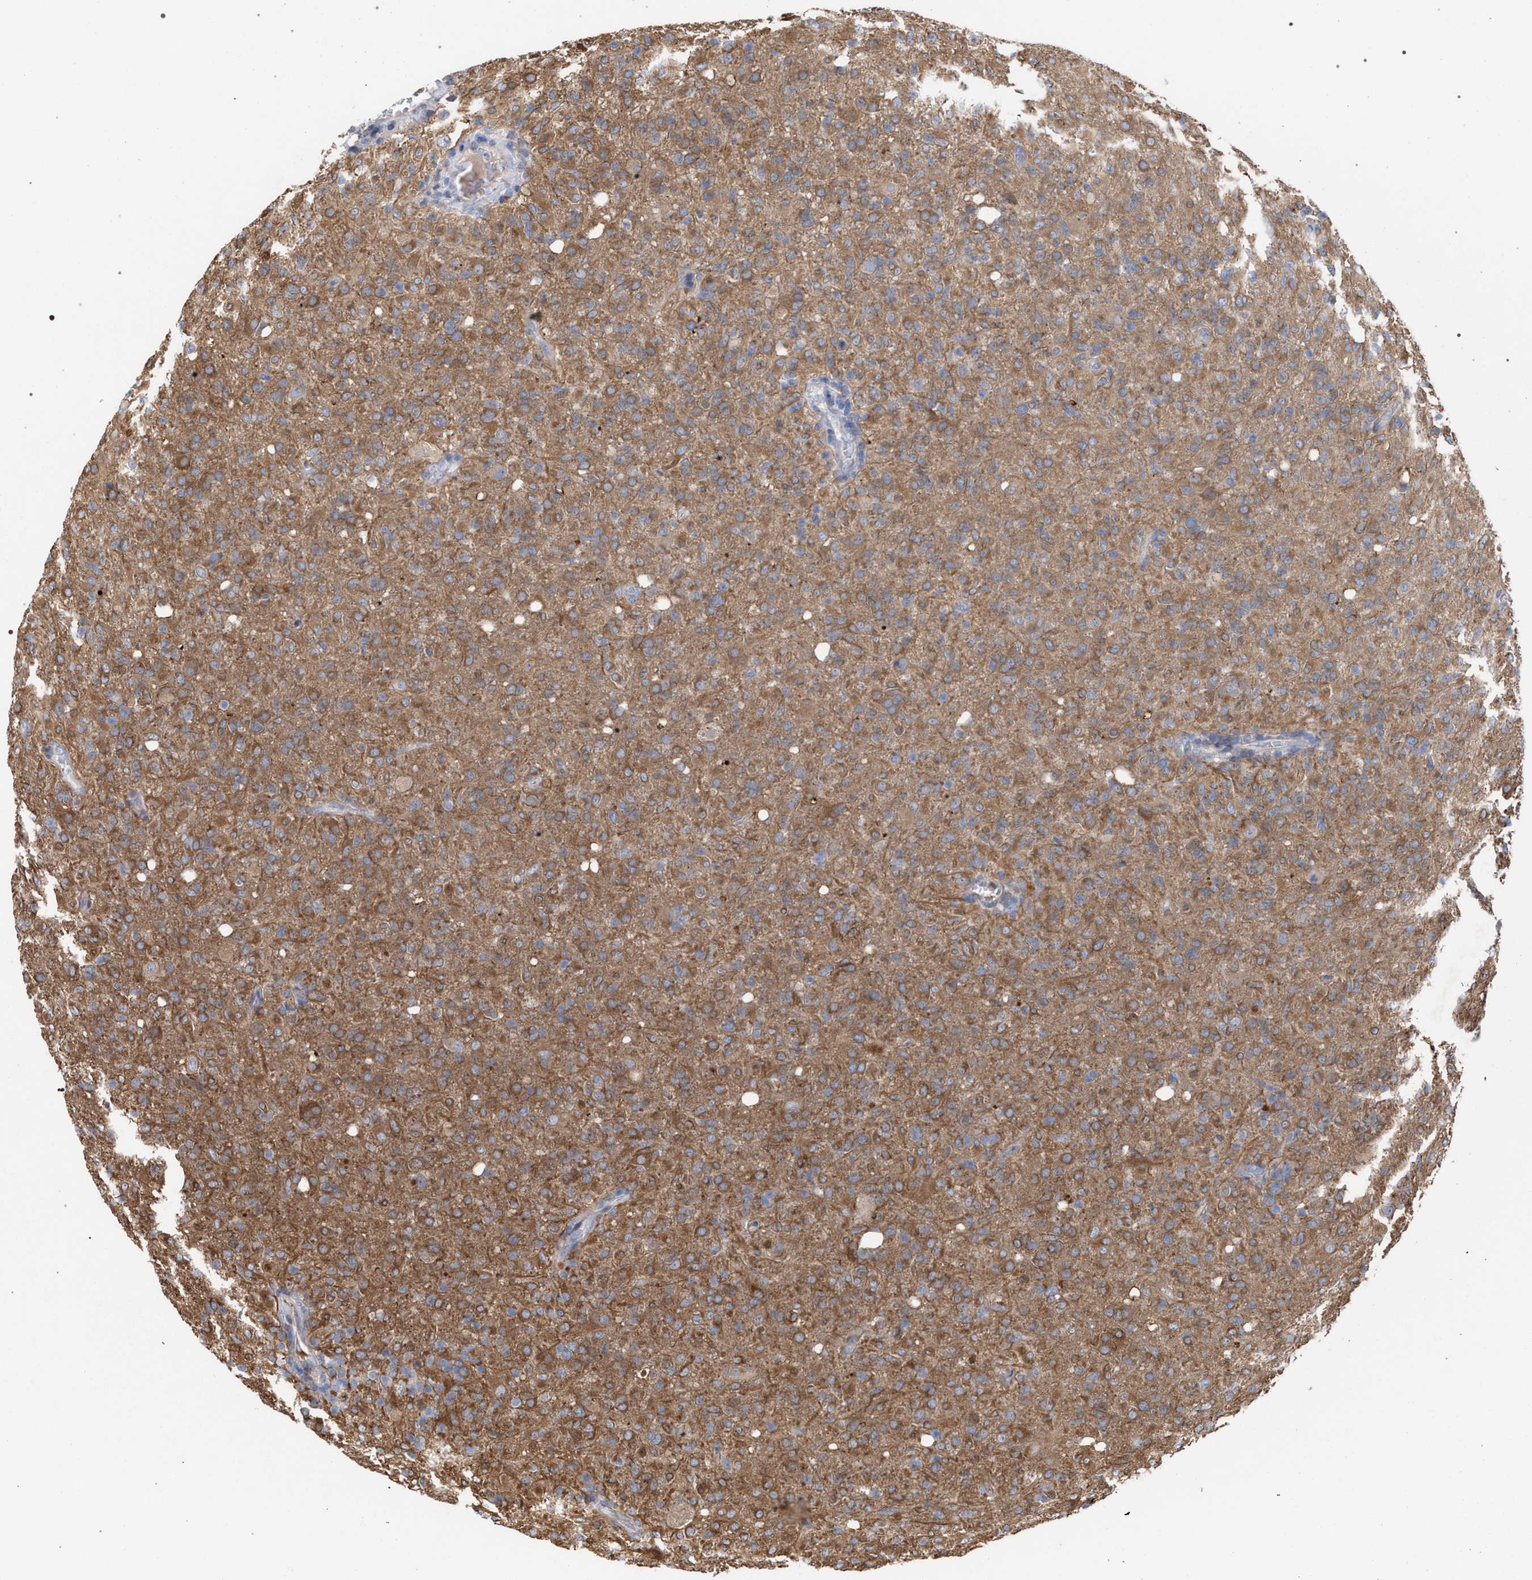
{"staining": {"intensity": "moderate", "quantity": ">75%", "location": "cytoplasmic/membranous"}, "tissue": "glioma", "cell_type": "Tumor cells", "image_type": "cancer", "snomed": [{"axis": "morphology", "description": "Glioma, malignant, High grade"}, {"axis": "topography", "description": "Brain"}], "caption": "The immunohistochemical stain labels moderate cytoplasmic/membranous positivity in tumor cells of glioma tissue. Nuclei are stained in blue.", "gene": "FHOD3", "patient": {"sex": "female", "age": 57}}